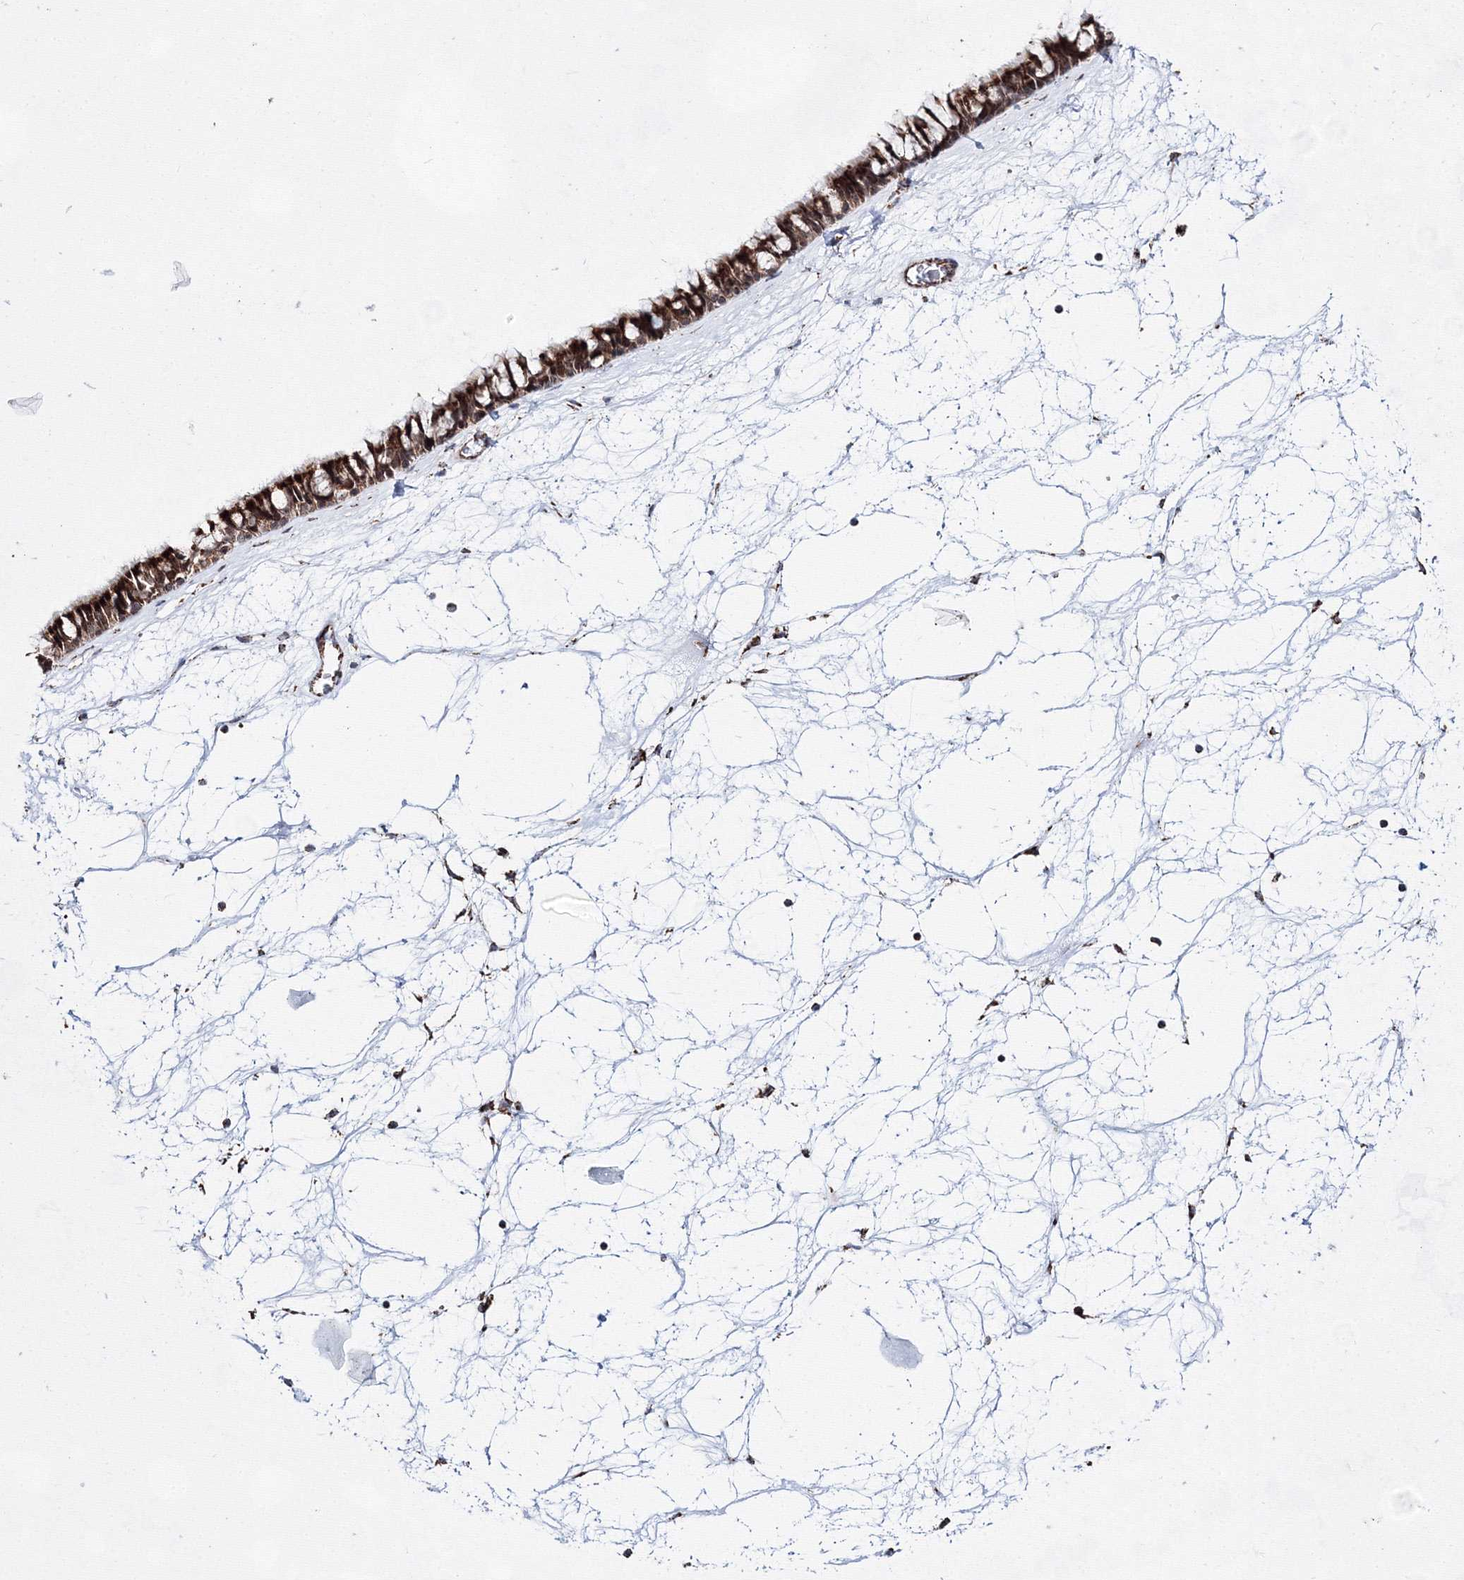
{"staining": {"intensity": "strong", "quantity": ">75%", "location": "cytoplasmic/membranous"}, "tissue": "nasopharynx", "cell_type": "Respiratory epithelial cells", "image_type": "normal", "snomed": [{"axis": "morphology", "description": "Normal tissue, NOS"}, {"axis": "topography", "description": "Nasopharynx"}], "caption": "About >75% of respiratory epithelial cells in normal human nasopharynx show strong cytoplasmic/membranous protein staining as visualized by brown immunohistochemical staining.", "gene": "HADHB", "patient": {"sex": "male", "age": 64}}